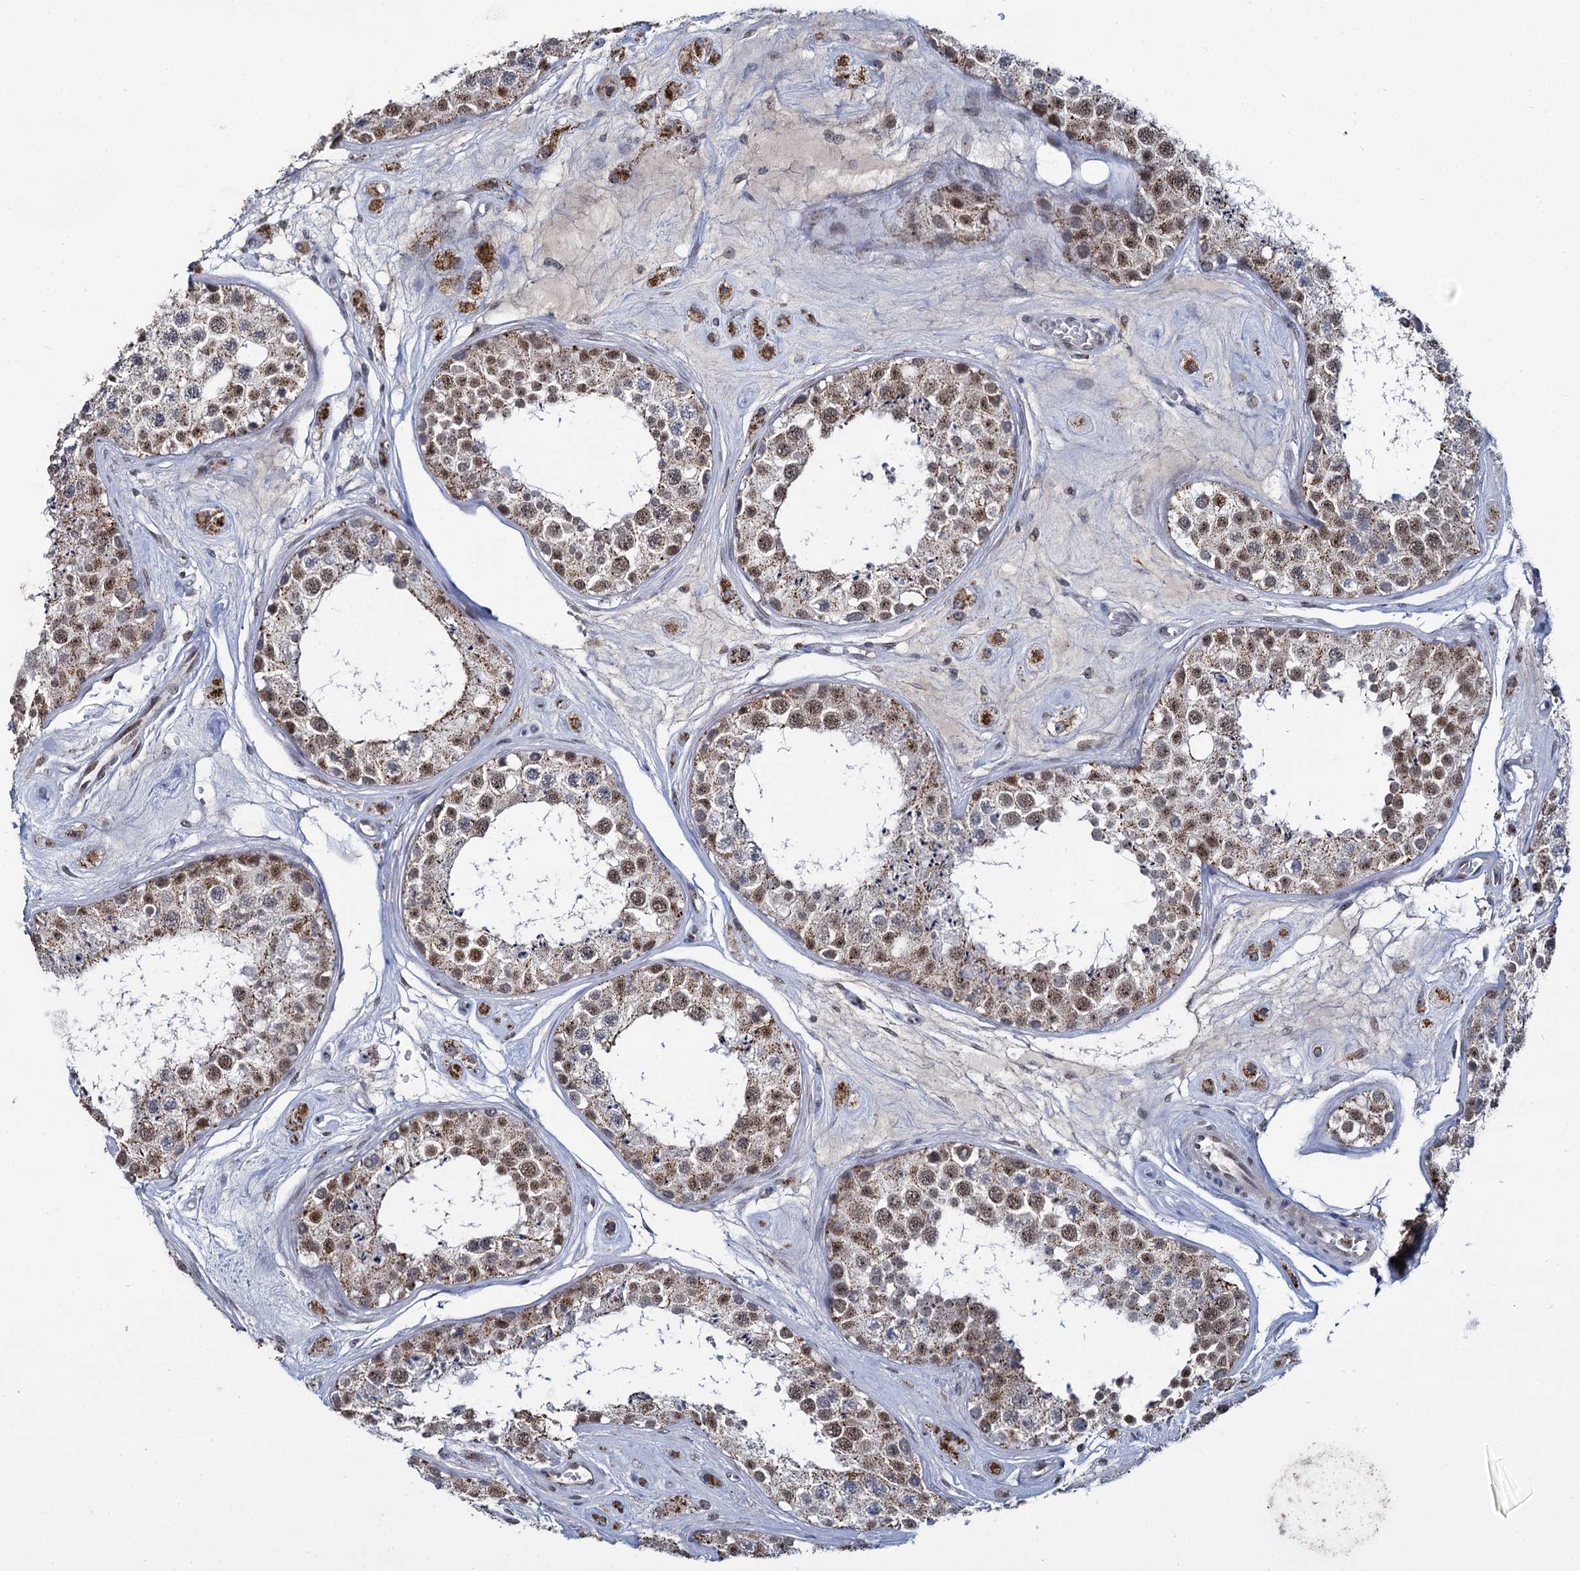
{"staining": {"intensity": "strong", "quantity": ">75%", "location": "cytoplasmic/membranous,nuclear"}, "tissue": "testis", "cell_type": "Cells in seminiferous ducts", "image_type": "normal", "snomed": [{"axis": "morphology", "description": "Normal tissue, NOS"}, {"axis": "topography", "description": "Testis"}], "caption": "Testis stained with DAB immunohistochemistry (IHC) displays high levels of strong cytoplasmic/membranous,nuclear staining in approximately >75% of cells in seminiferous ducts.", "gene": "RPUSD4", "patient": {"sex": "male", "age": 25}}